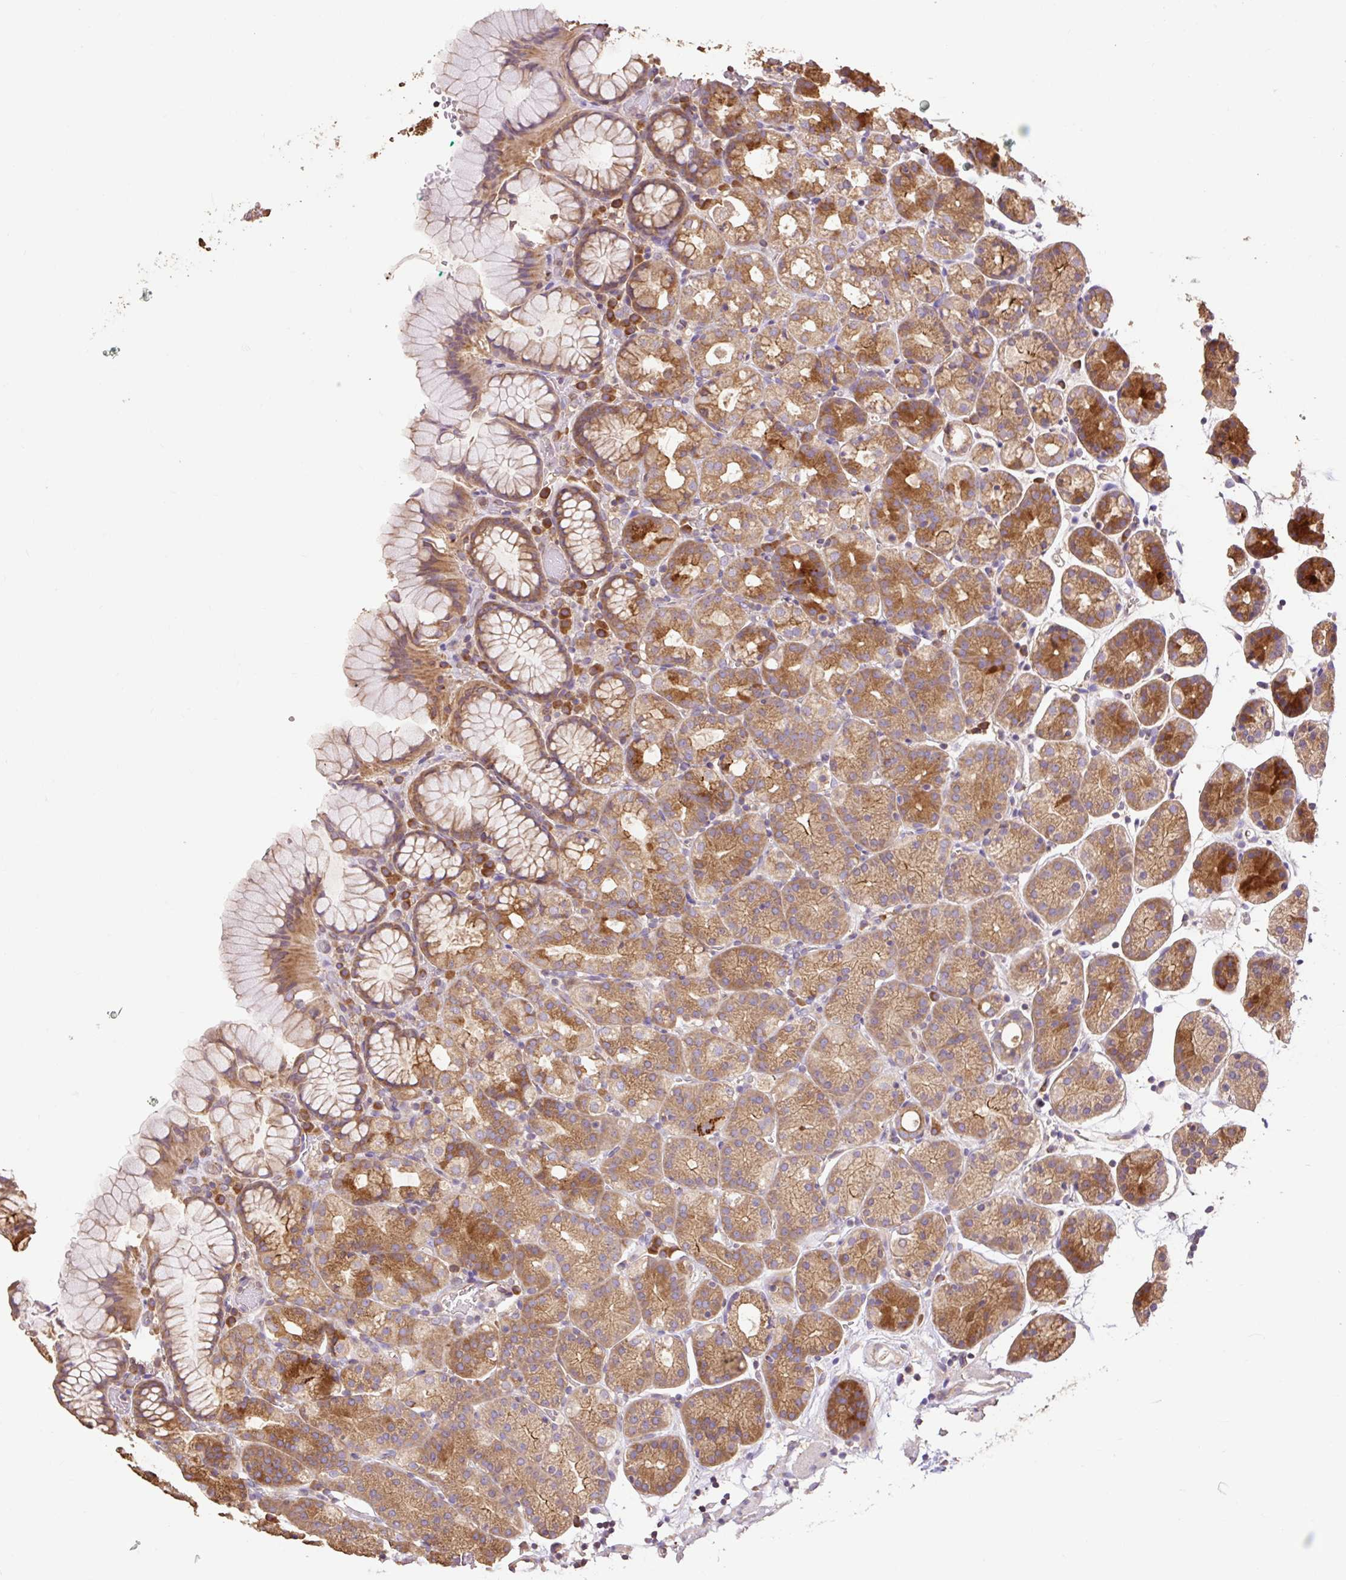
{"staining": {"intensity": "strong", "quantity": "25%-75%", "location": "cytoplasmic/membranous"}, "tissue": "stomach", "cell_type": "Glandular cells", "image_type": "normal", "snomed": [{"axis": "morphology", "description": "Normal tissue, NOS"}, {"axis": "topography", "description": "Stomach, upper"}], "caption": "Immunohistochemistry (IHC) of unremarkable human stomach demonstrates high levels of strong cytoplasmic/membranous positivity in approximately 25%-75% of glandular cells. The staining is performed using DAB brown chromogen to label protein expression. The nuclei are counter-stained blue using hematoxylin.", "gene": "DESI1", "patient": {"sex": "female", "age": 81}}